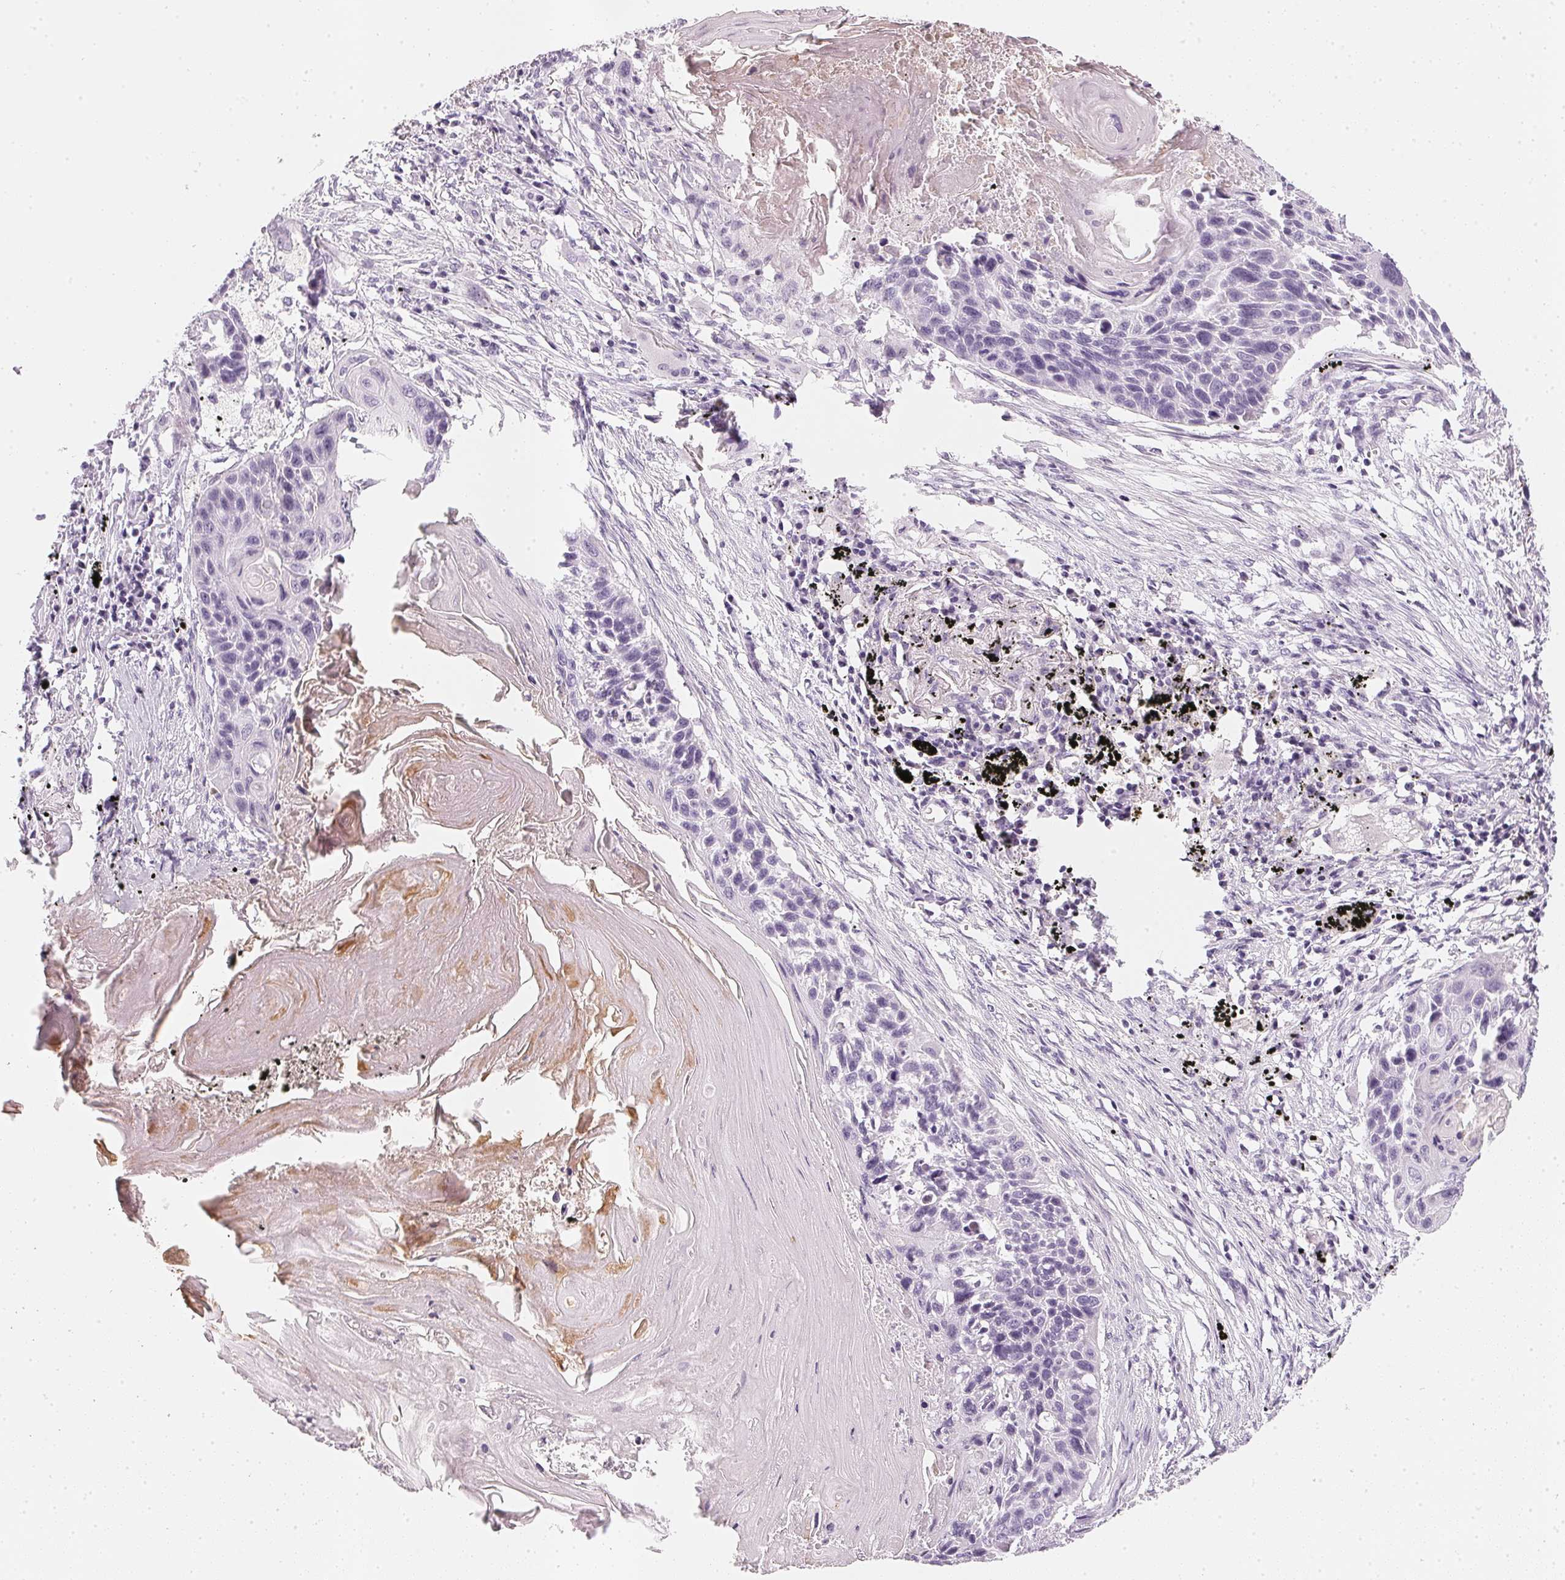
{"staining": {"intensity": "negative", "quantity": "none", "location": "none"}, "tissue": "lung cancer", "cell_type": "Tumor cells", "image_type": "cancer", "snomed": [{"axis": "morphology", "description": "Squamous cell carcinoma, NOS"}, {"axis": "topography", "description": "Lung"}], "caption": "This is an IHC micrograph of human lung cancer. There is no expression in tumor cells.", "gene": "CHST4", "patient": {"sex": "male", "age": 78}}